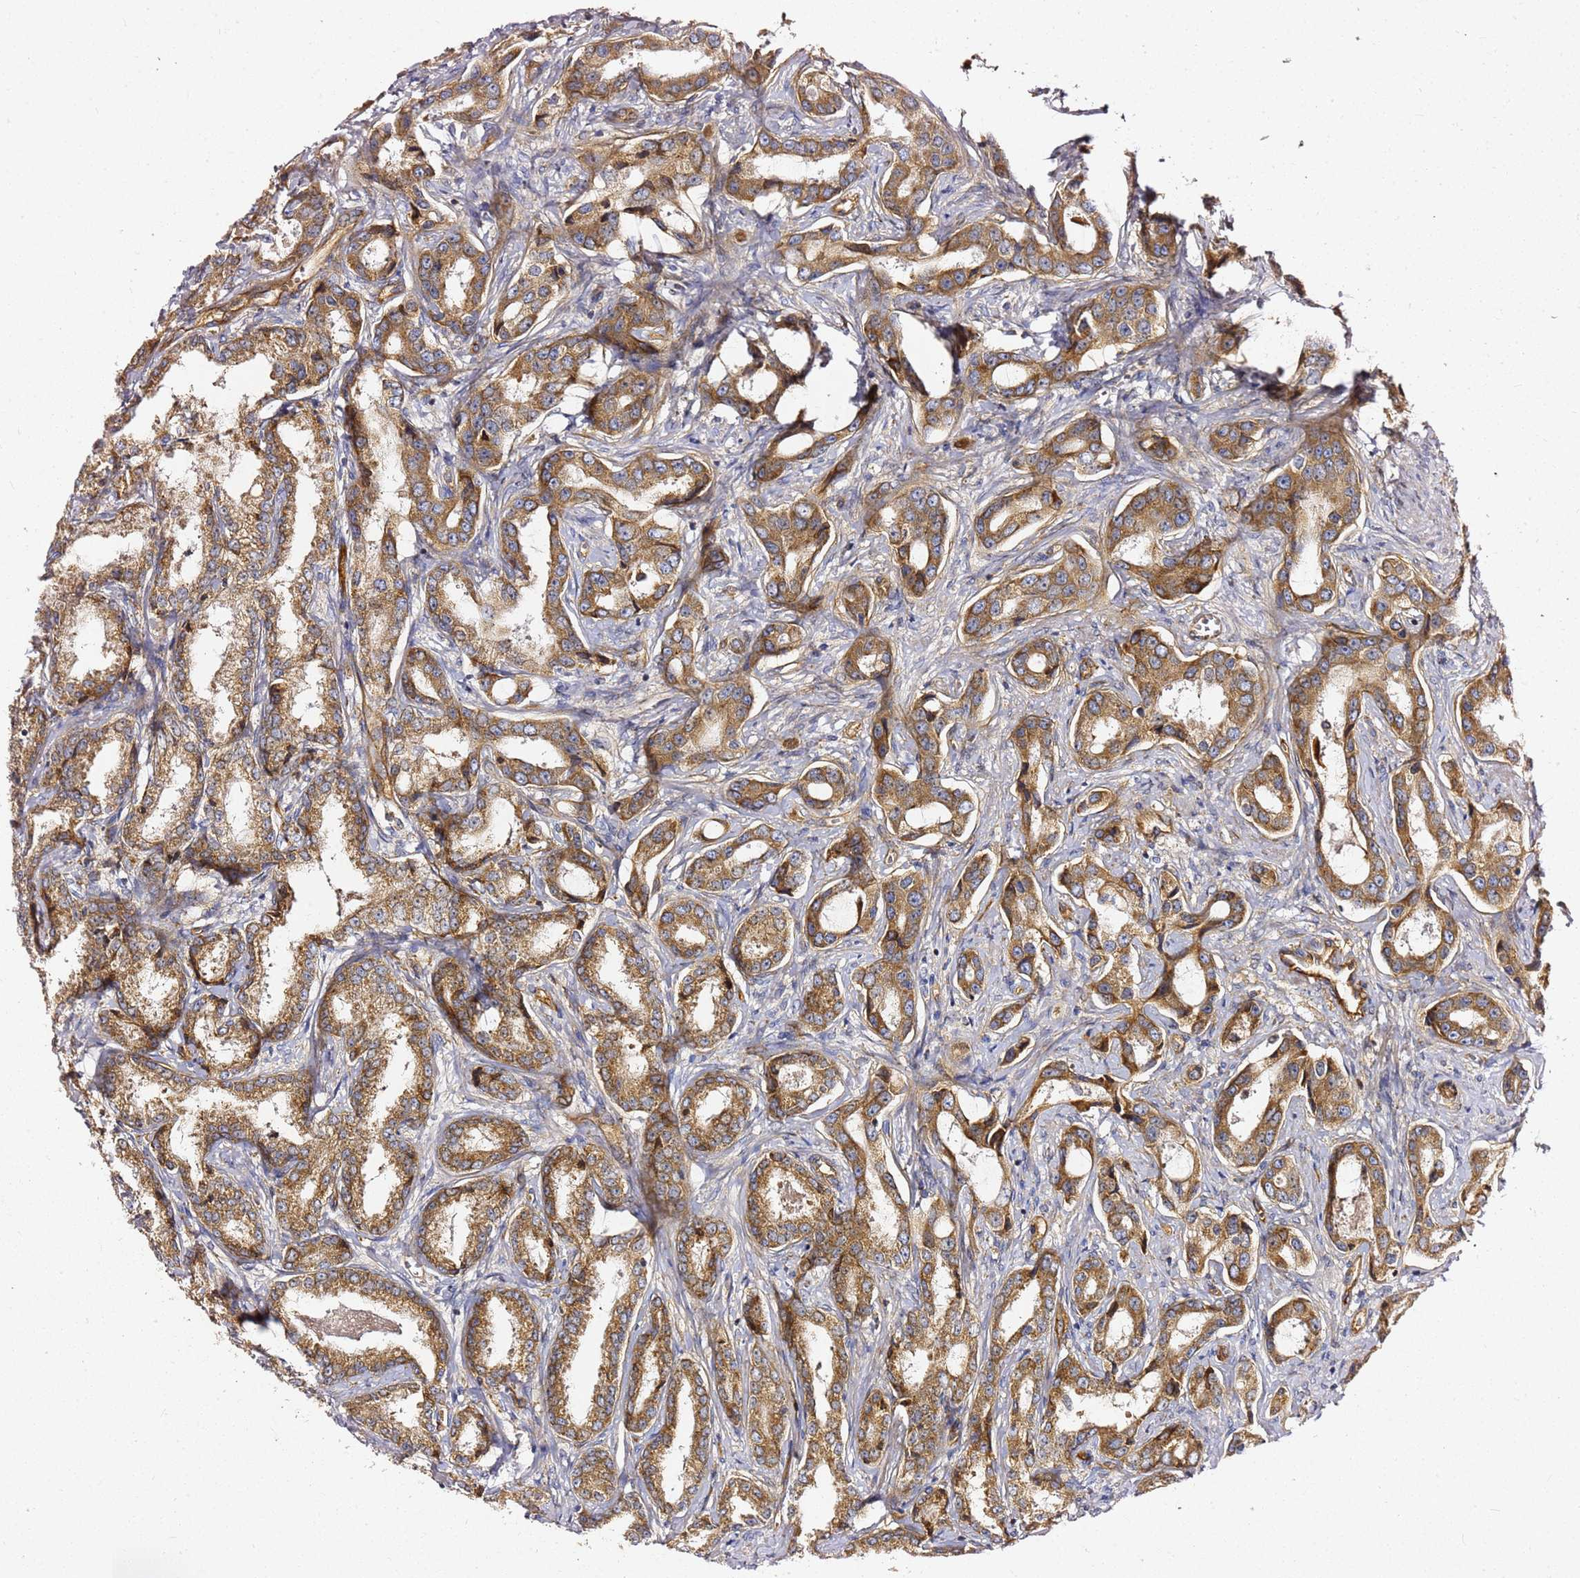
{"staining": {"intensity": "moderate", "quantity": ">75%", "location": "cytoplasmic/membranous"}, "tissue": "prostate cancer", "cell_type": "Tumor cells", "image_type": "cancer", "snomed": [{"axis": "morphology", "description": "Adenocarcinoma, Low grade"}, {"axis": "topography", "description": "Prostate"}], "caption": "Immunohistochemical staining of prostate cancer reveals medium levels of moderate cytoplasmic/membranous protein staining in approximately >75% of tumor cells.", "gene": "KIF7", "patient": {"sex": "male", "age": 68}}